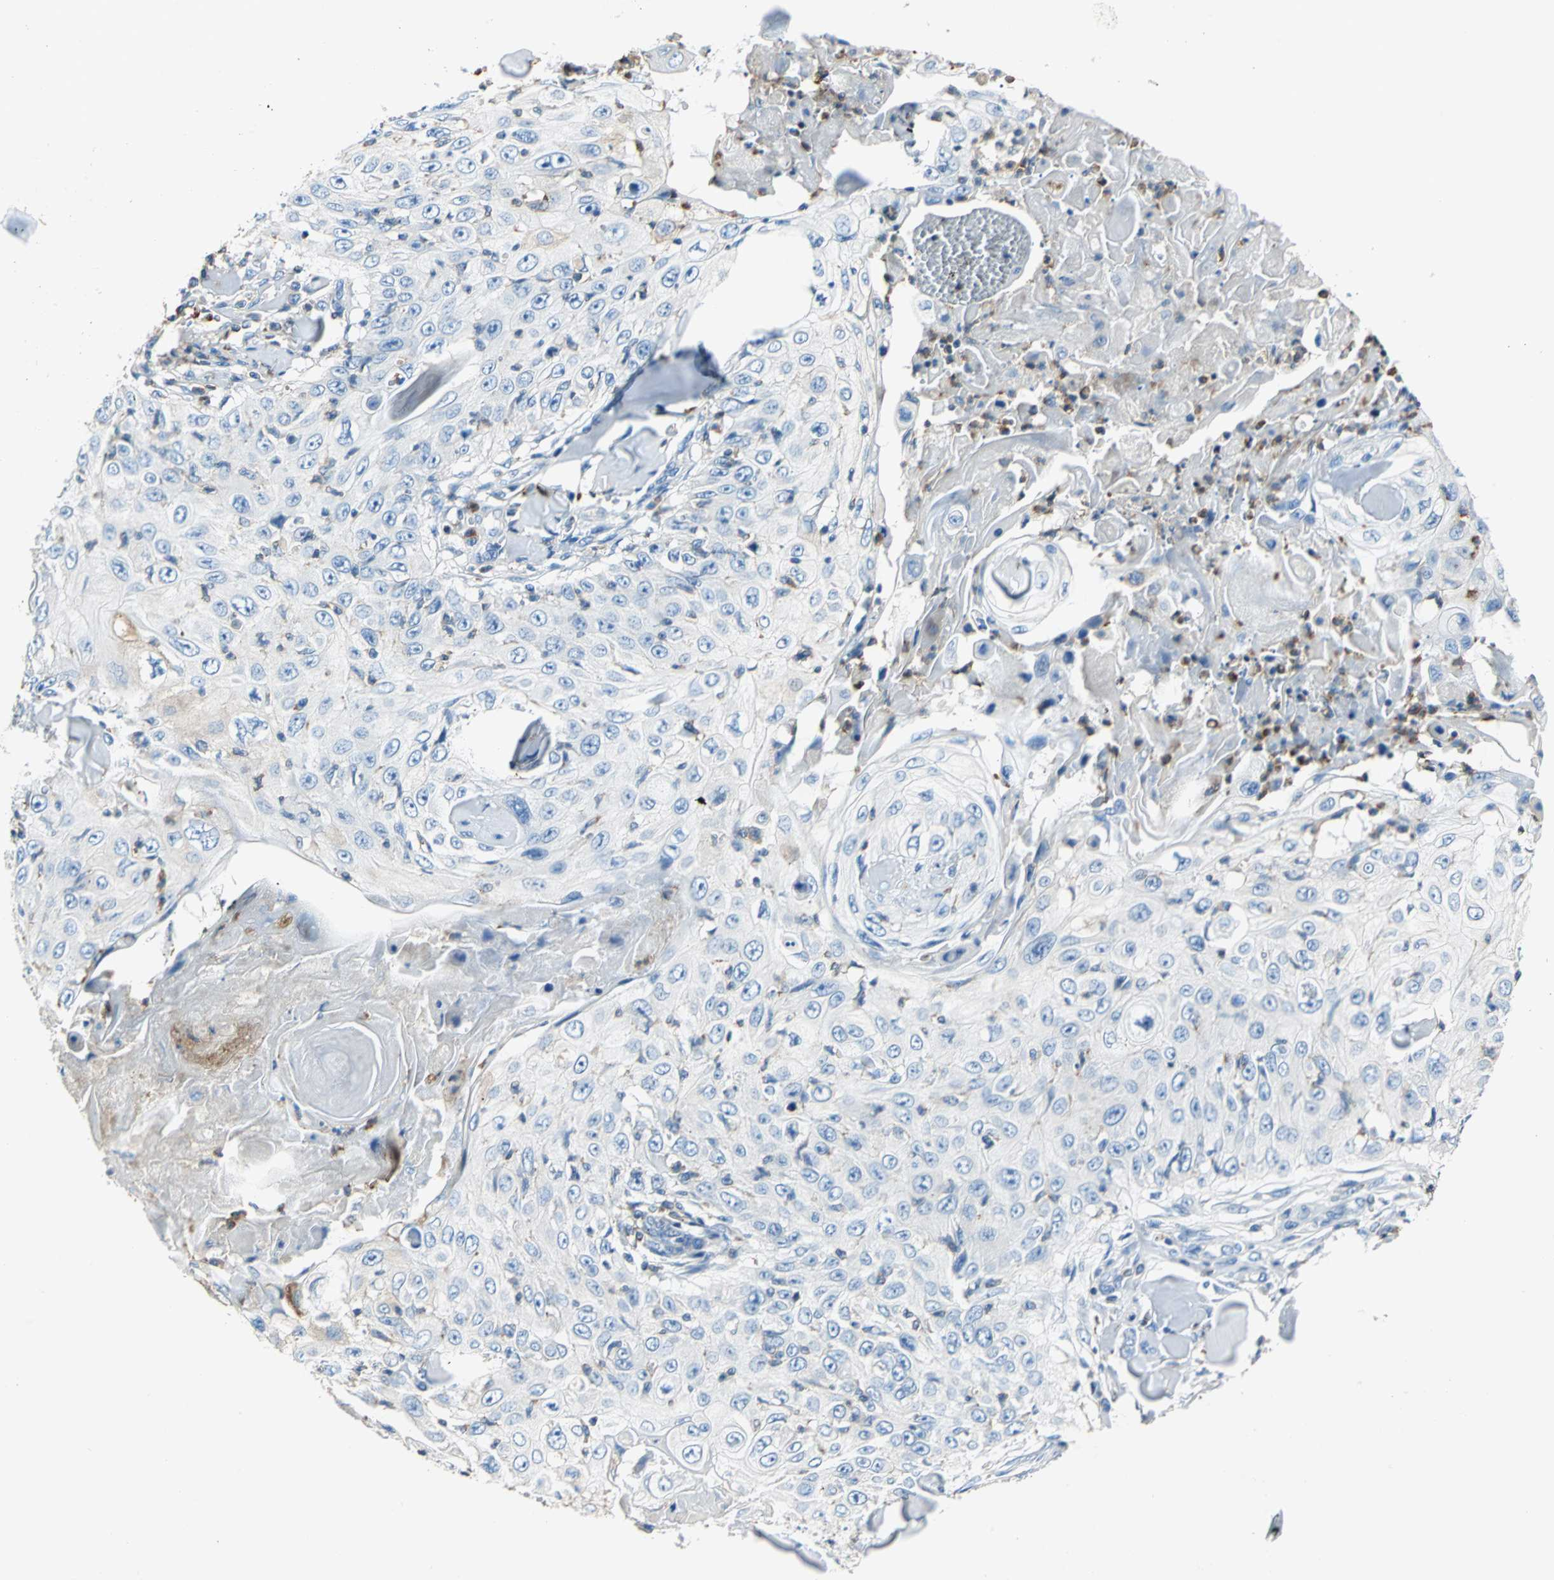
{"staining": {"intensity": "negative", "quantity": "none", "location": "none"}, "tissue": "skin cancer", "cell_type": "Tumor cells", "image_type": "cancer", "snomed": [{"axis": "morphology", "description": "Squamous cell carcinoma, NOS"}, {"axis": "topography", "description": "Skin"}], "caption": "Tumor cells show no significant expression in squamous cell carcinoma (skin).", "gene": "SEPTIN6", "patient": {"sex": "male", "age": 86}}